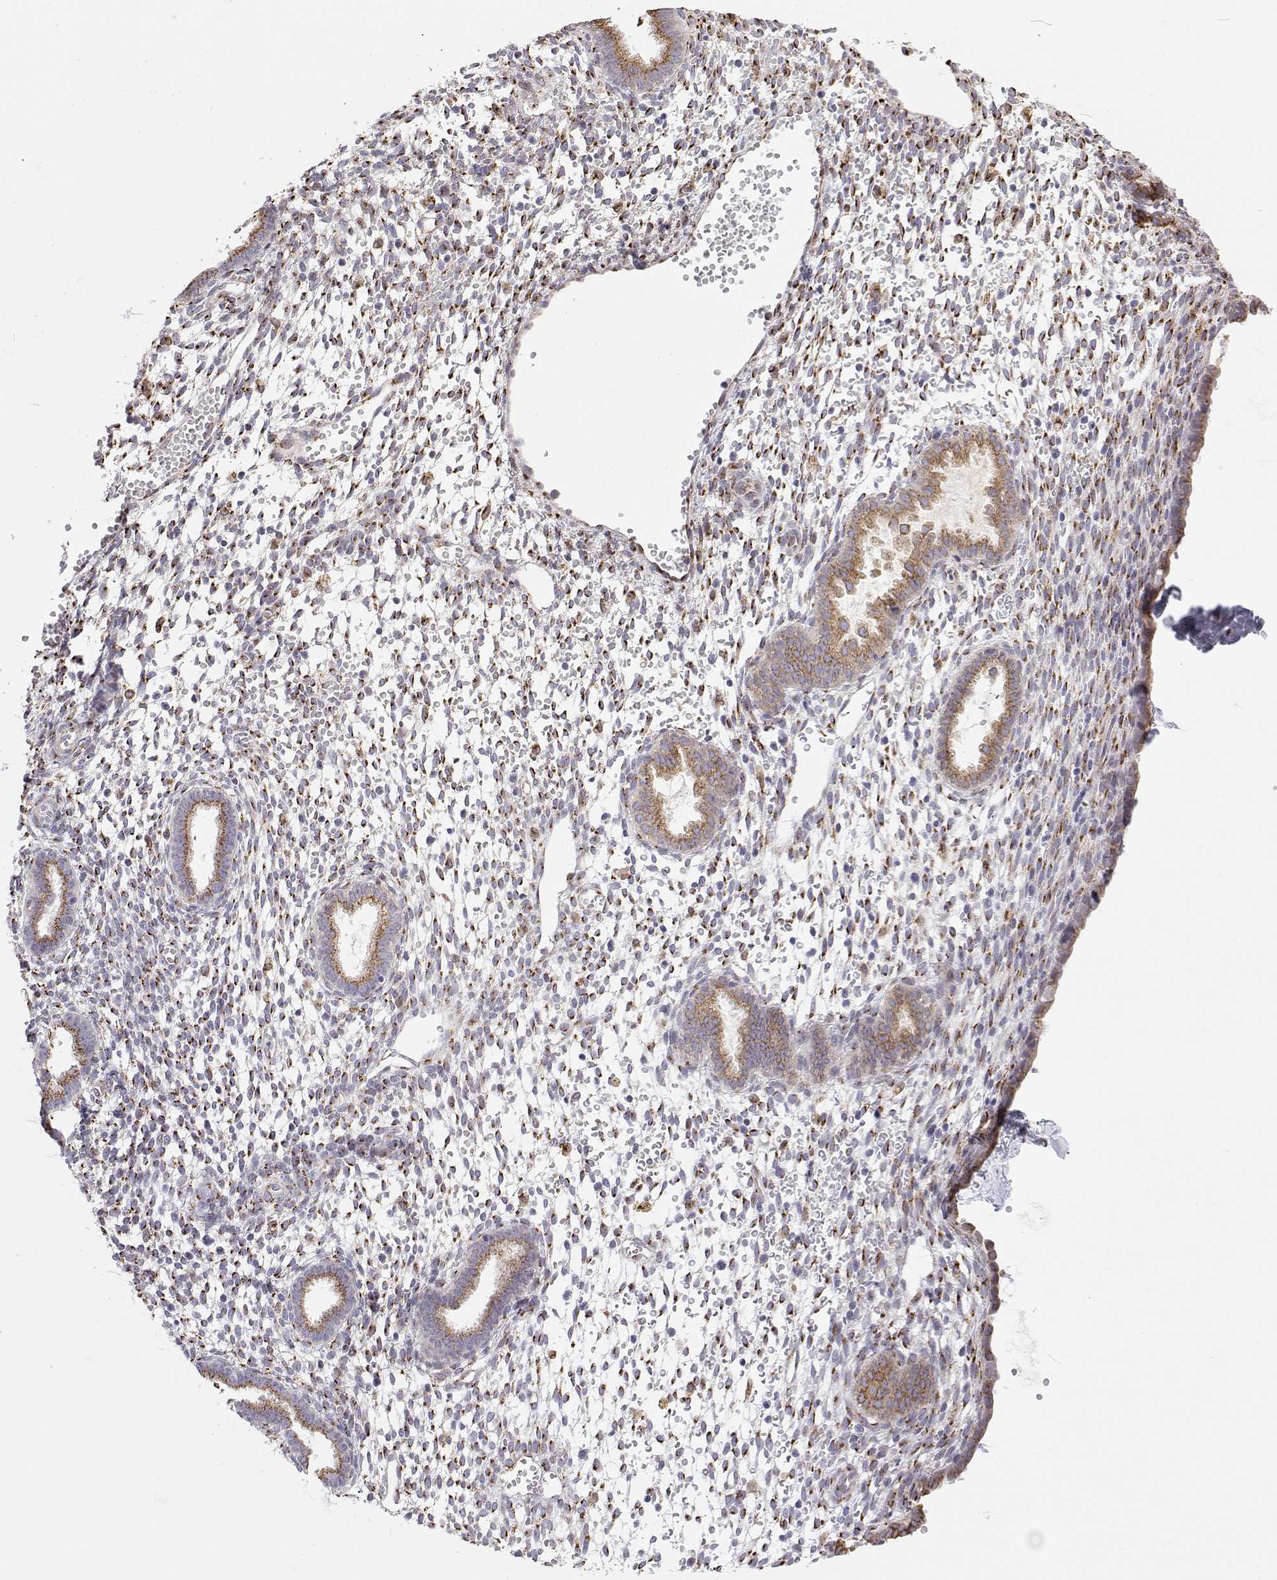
{"staining": {"intensity": "moderate", "quantity": "<25%", "location": "cytoplasmic/membranous"}, "tissue": "endometrium", "cell_type": "Cells in endometrial stroma", "image_type": "normal", "snomed": [{"axis": "morphology", "description": "Normal tissue, NOS"}, {"axis": "topography", "description": "Endometrium"}], "caption": "An image of human endometrium stained for a protein displays moderate cytoplasmic/membranous brown staining in cells in endometrial stroma. Immunohistochemistry (ihc) stains the protein of interest in brown and the nuclei are stained blue.", "gene": "STARD13", "patient": {"sex": "female", "age": 36}}